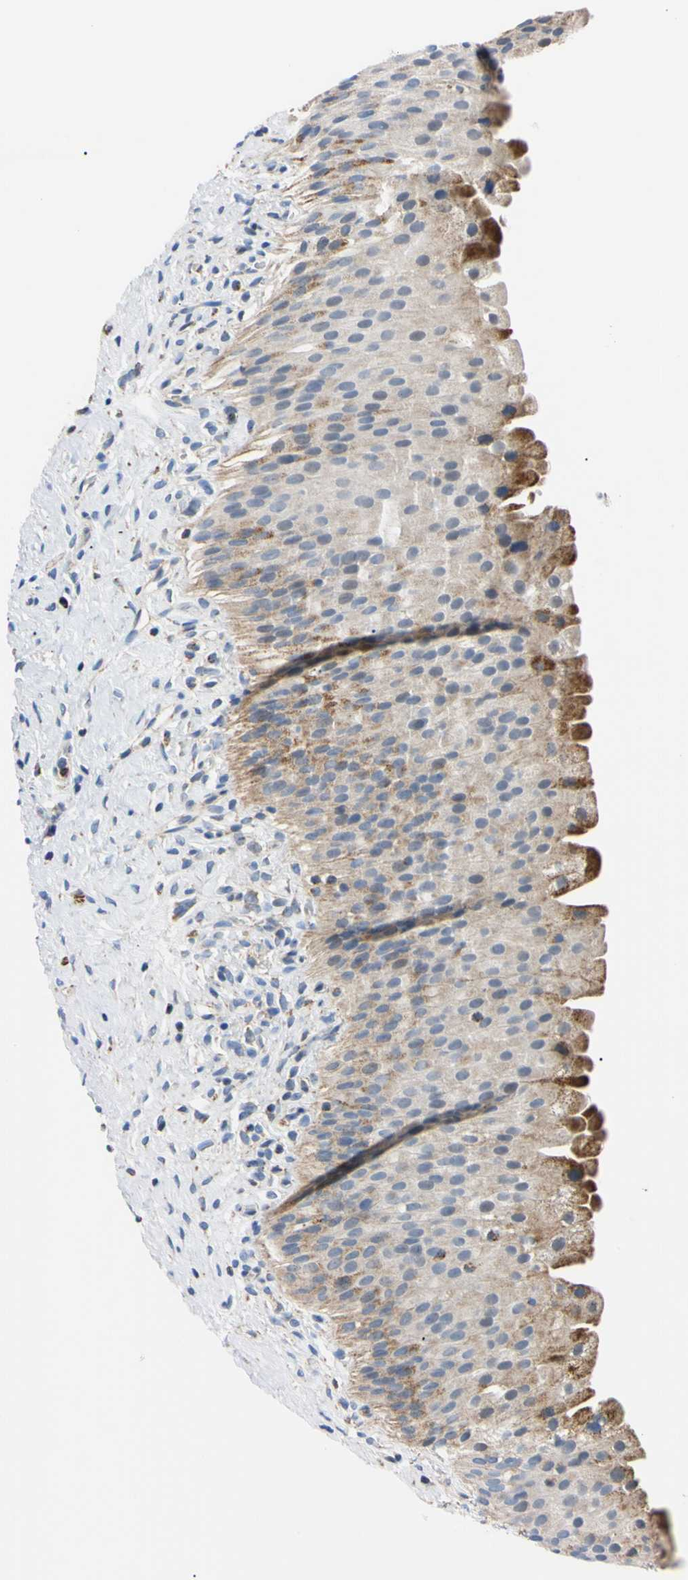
{"staining": {"intensity": "moderate", "quantity": ">75%", "location": "cytoplasmic/membranous"}, "tissue": "urinary bladder", "cell_type": "Urothelial cells", "image_type": "normal", "snomed": [{"axis": "morphology", "description": "Normal tissue, NOS"}, {"axis": "morphology", "description": "Urothelial carcinoma, High grade"}, {"axis": "topography", "description": "Urinary bladder"}], "caption": "Urinary bladder stained with immunohistochemistry demonstrates moderate cytoplasmic/membranous positivity in approximately >75% of urothelial cells.", "gene": "CLPP", "patient": {"sex": "male", "age": 46}}